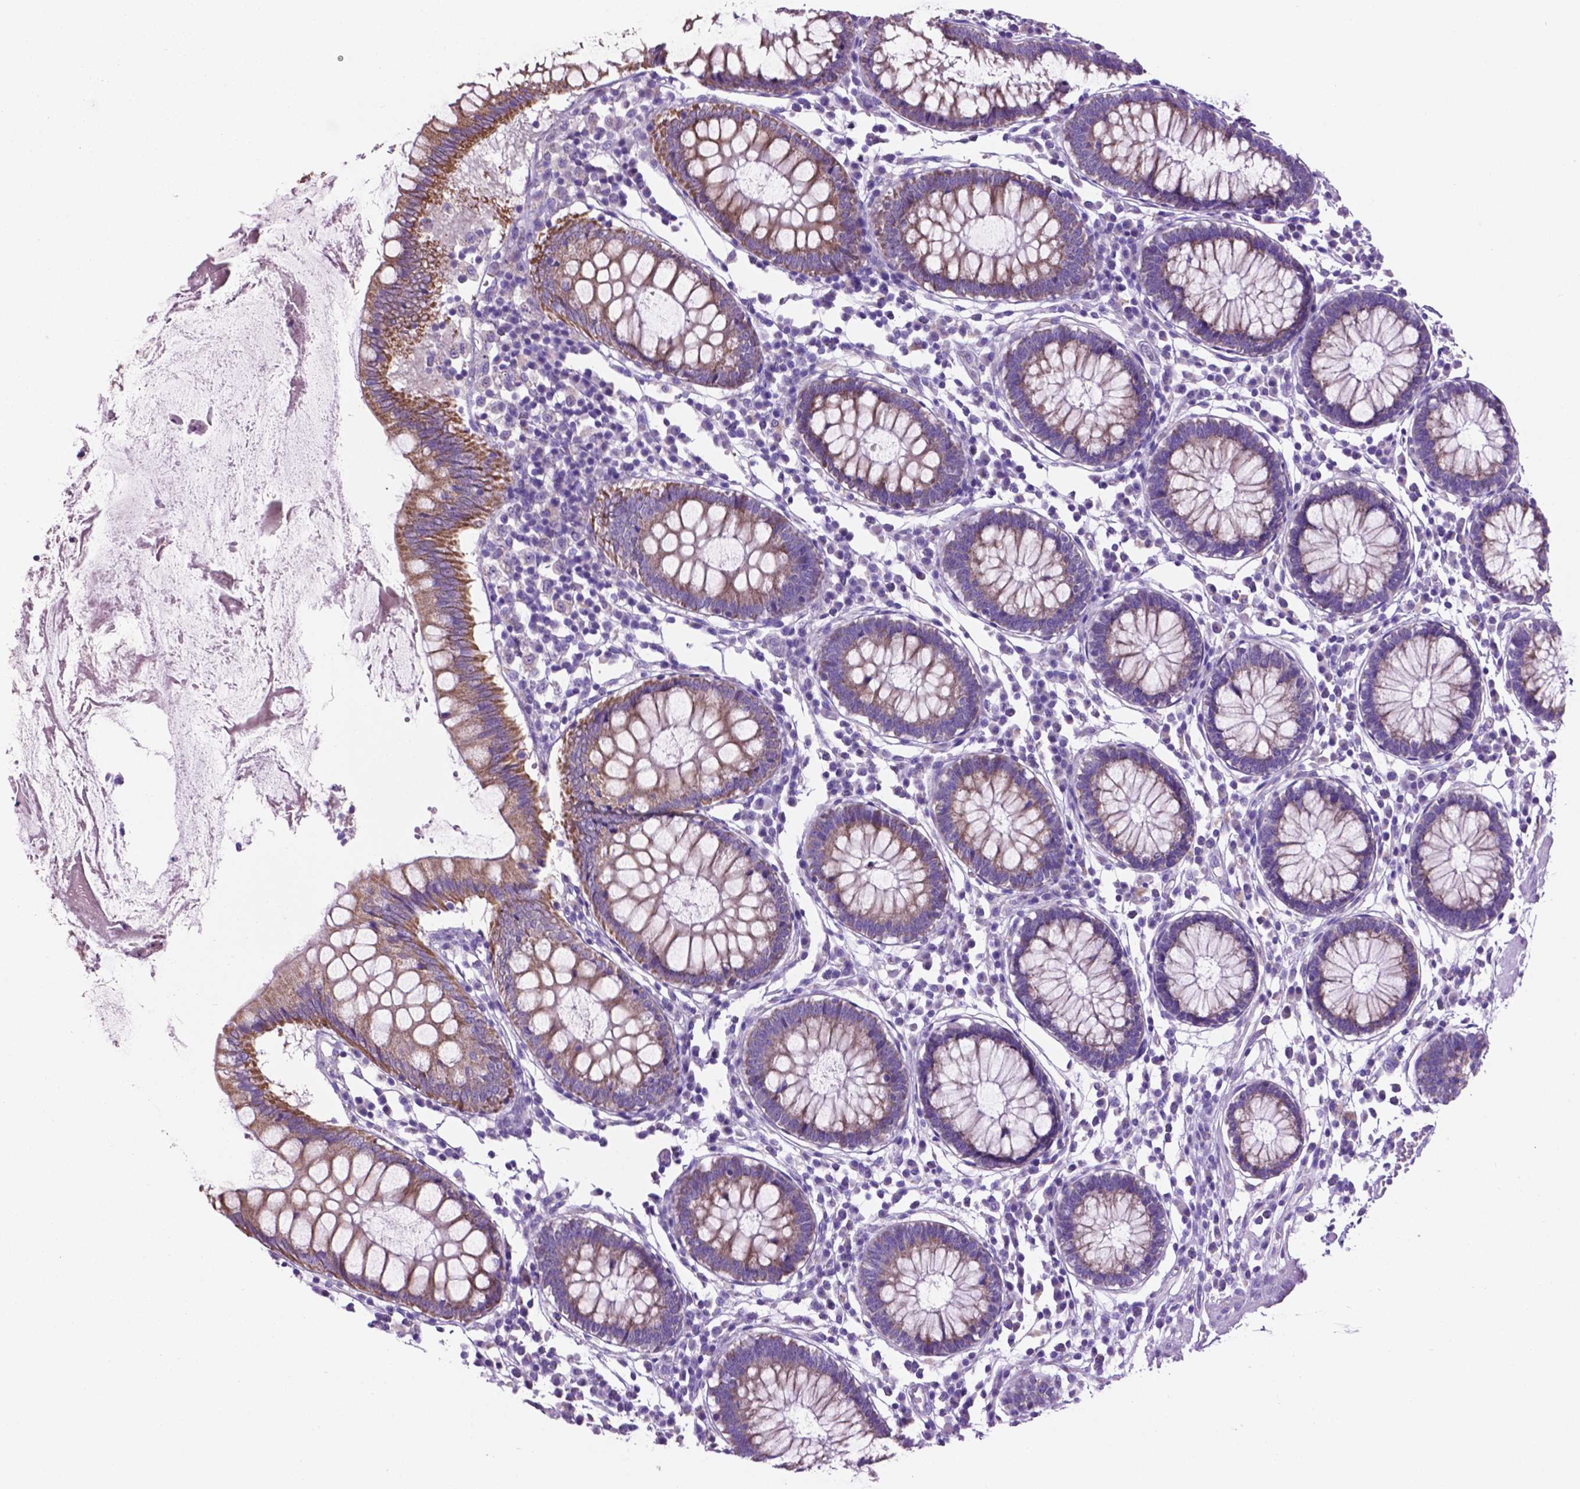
{"staining": {"intensity": "negative", "quantity": "none", "location": "none"}, "tissue": "colon", "cell_type": "Endothelial cells", "image_type": "normal", "snomed": [{"axis": "morphology", "description": "Normal tissue, NOS"}, {"axis": "morphology", "description": "Adenocarcinoma, NOS"}, {"axis": "topography", "description": "Colon"}], "caption": "Immunohistochemistry of normal colon exhibits no expression in endothelial cells. (Brightfield microscopy of DAB (3,3'-diaminobenzidine) IHC at high magnification).", "gene": "TMEM121B", "patient": {"sex": "male", "age": 83}}